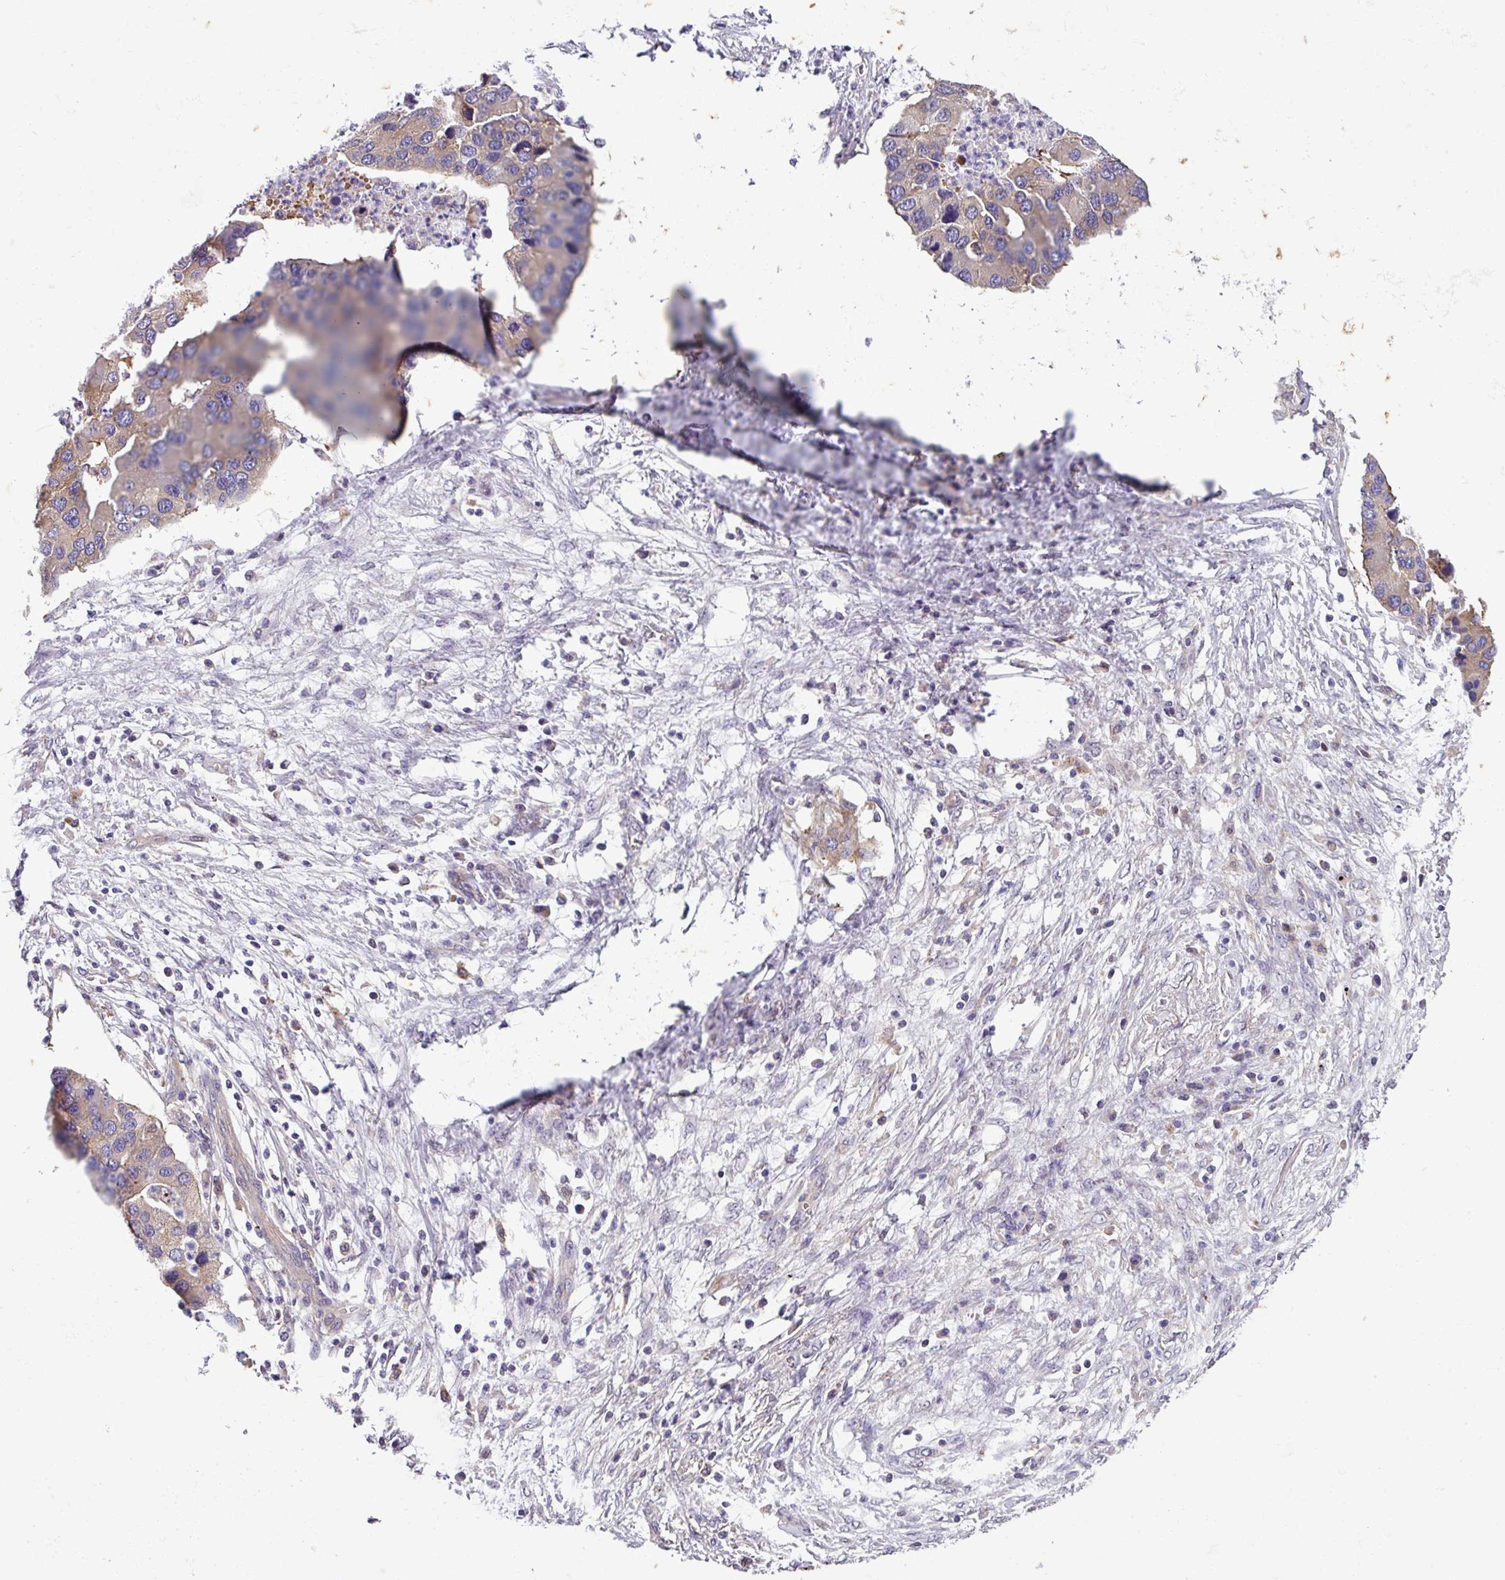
{"staining": {"intensity": "weak", "quantity": "25%-75%", "location": "cytoplasmic/membranous"}, "tissue": "lung cancer", "cell_type": "Tumor cells", "image_type": "cancer", "snomed": [{"axis": "morphology", "description": "Aneuploidy"}, {"axis": "morphology", "description": "Adenocarcinoma, NOS"}, {"axis": "topography", "description": "Lymph node"}, {"axis": "topography", "description": "Lung"}], "caption": "Immunohistochemical staining of lung adenocarcinoma displays weak cytoplasmic/membranous protein positivity in about 25%-75% of tumor cells.", "gene": "SLC23A2", "patient": {"sex": "female", "age": 74}}